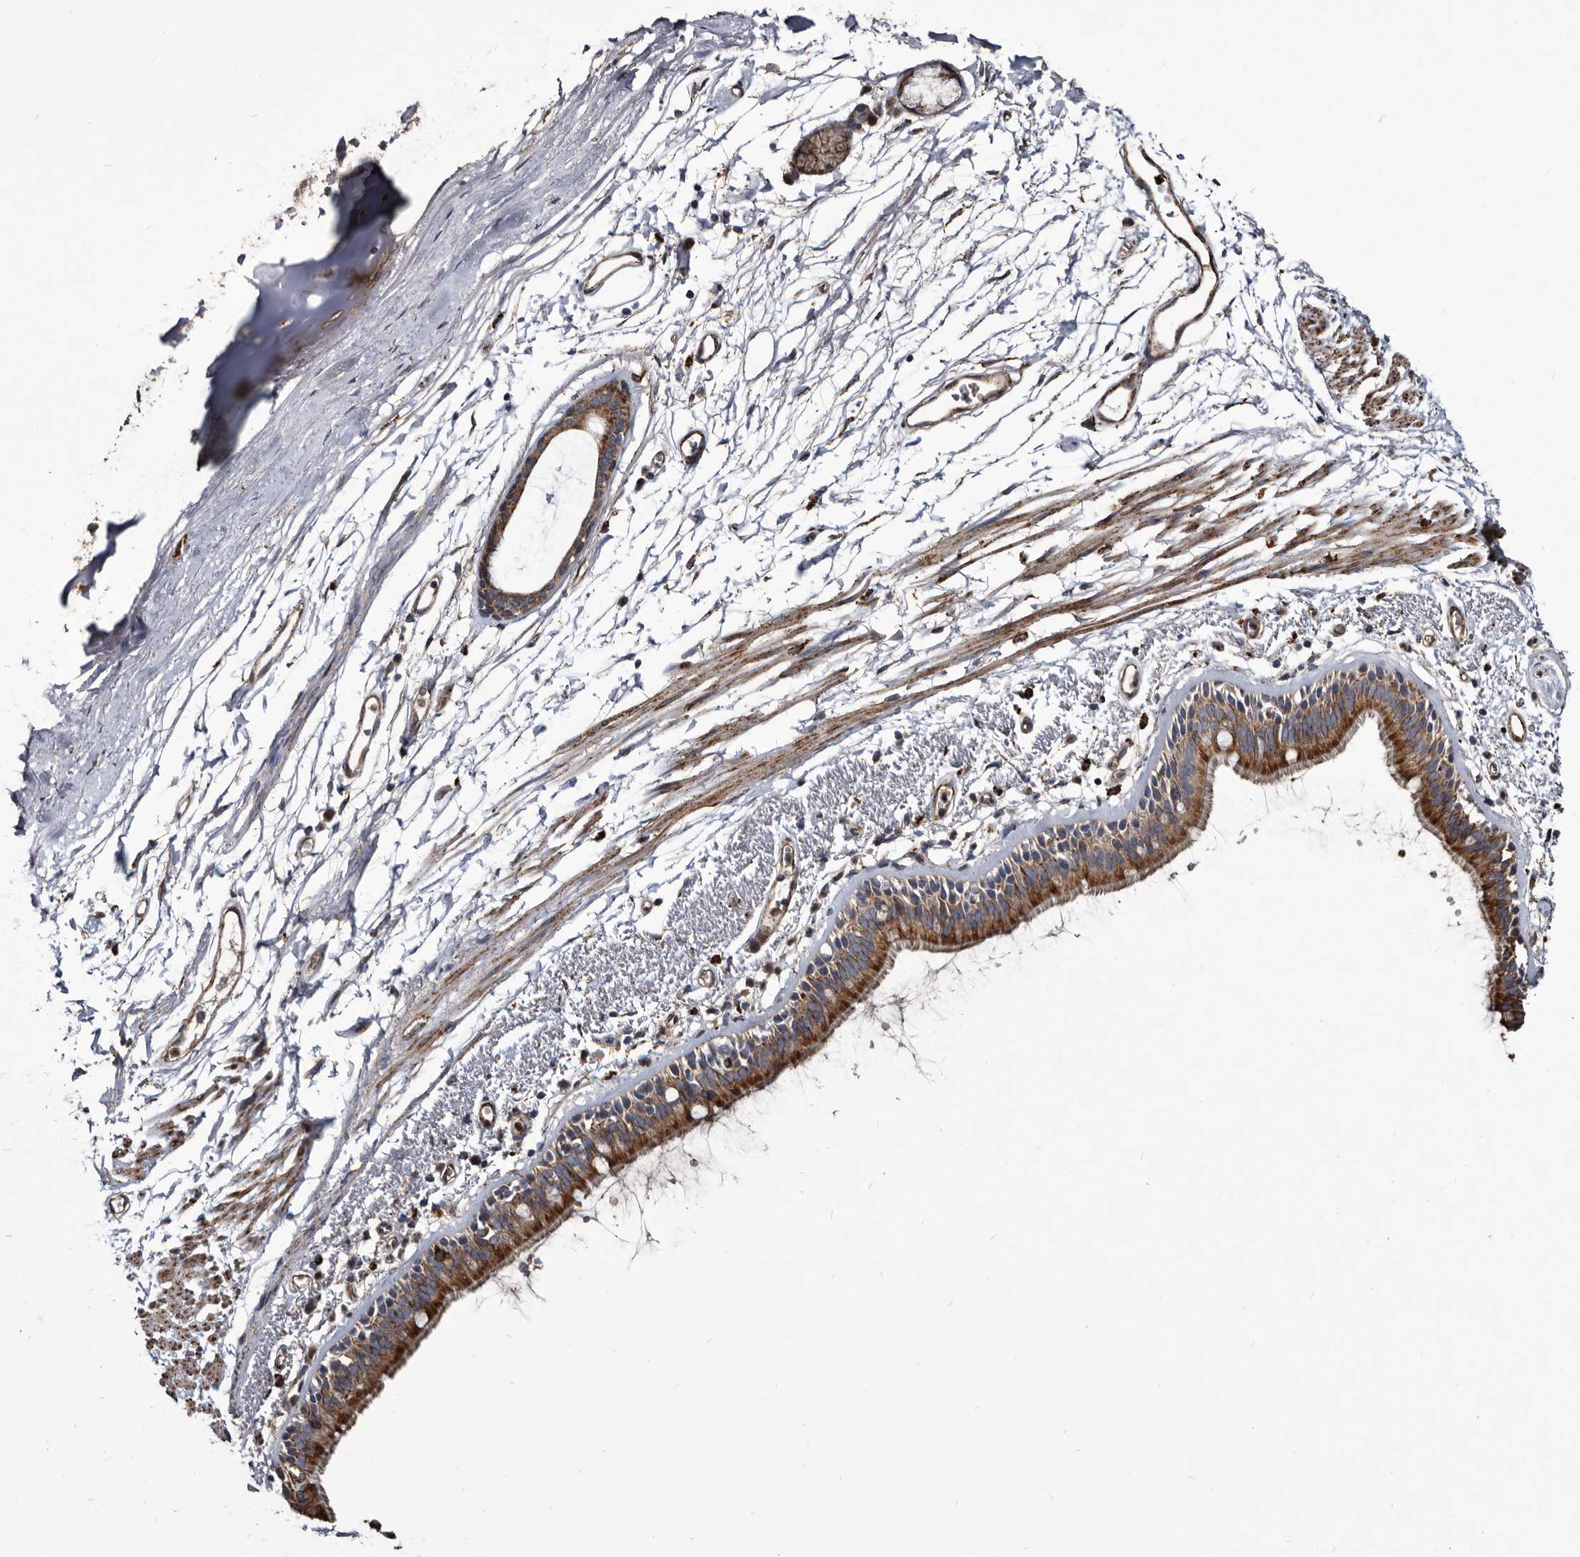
{"staining": {"intensity": "moderate", "quantity": ">75%", "location": "cytoplasmic/membranous"}, "tissue": "bronchus", "cell_type": "Respiratory epithelial cells", "image_type": "normal", "snomed": [{"axis": "morphology", "description": "Normal tissue, NOS"}, {"axis": "topography", "description": "Lymph node"}, {"axis": "topography", "description": "Bronchus"}], "caption": "This micrograph reveals immunohistochemistry (IHC) staining of unremarkable human bronchus, with medium moderate cytoplasmic/membranous expression in approximately >75% of respiratory epithelial cells.", "gene": "CTSA", "patient": {"sex": "female", "age": 70}}